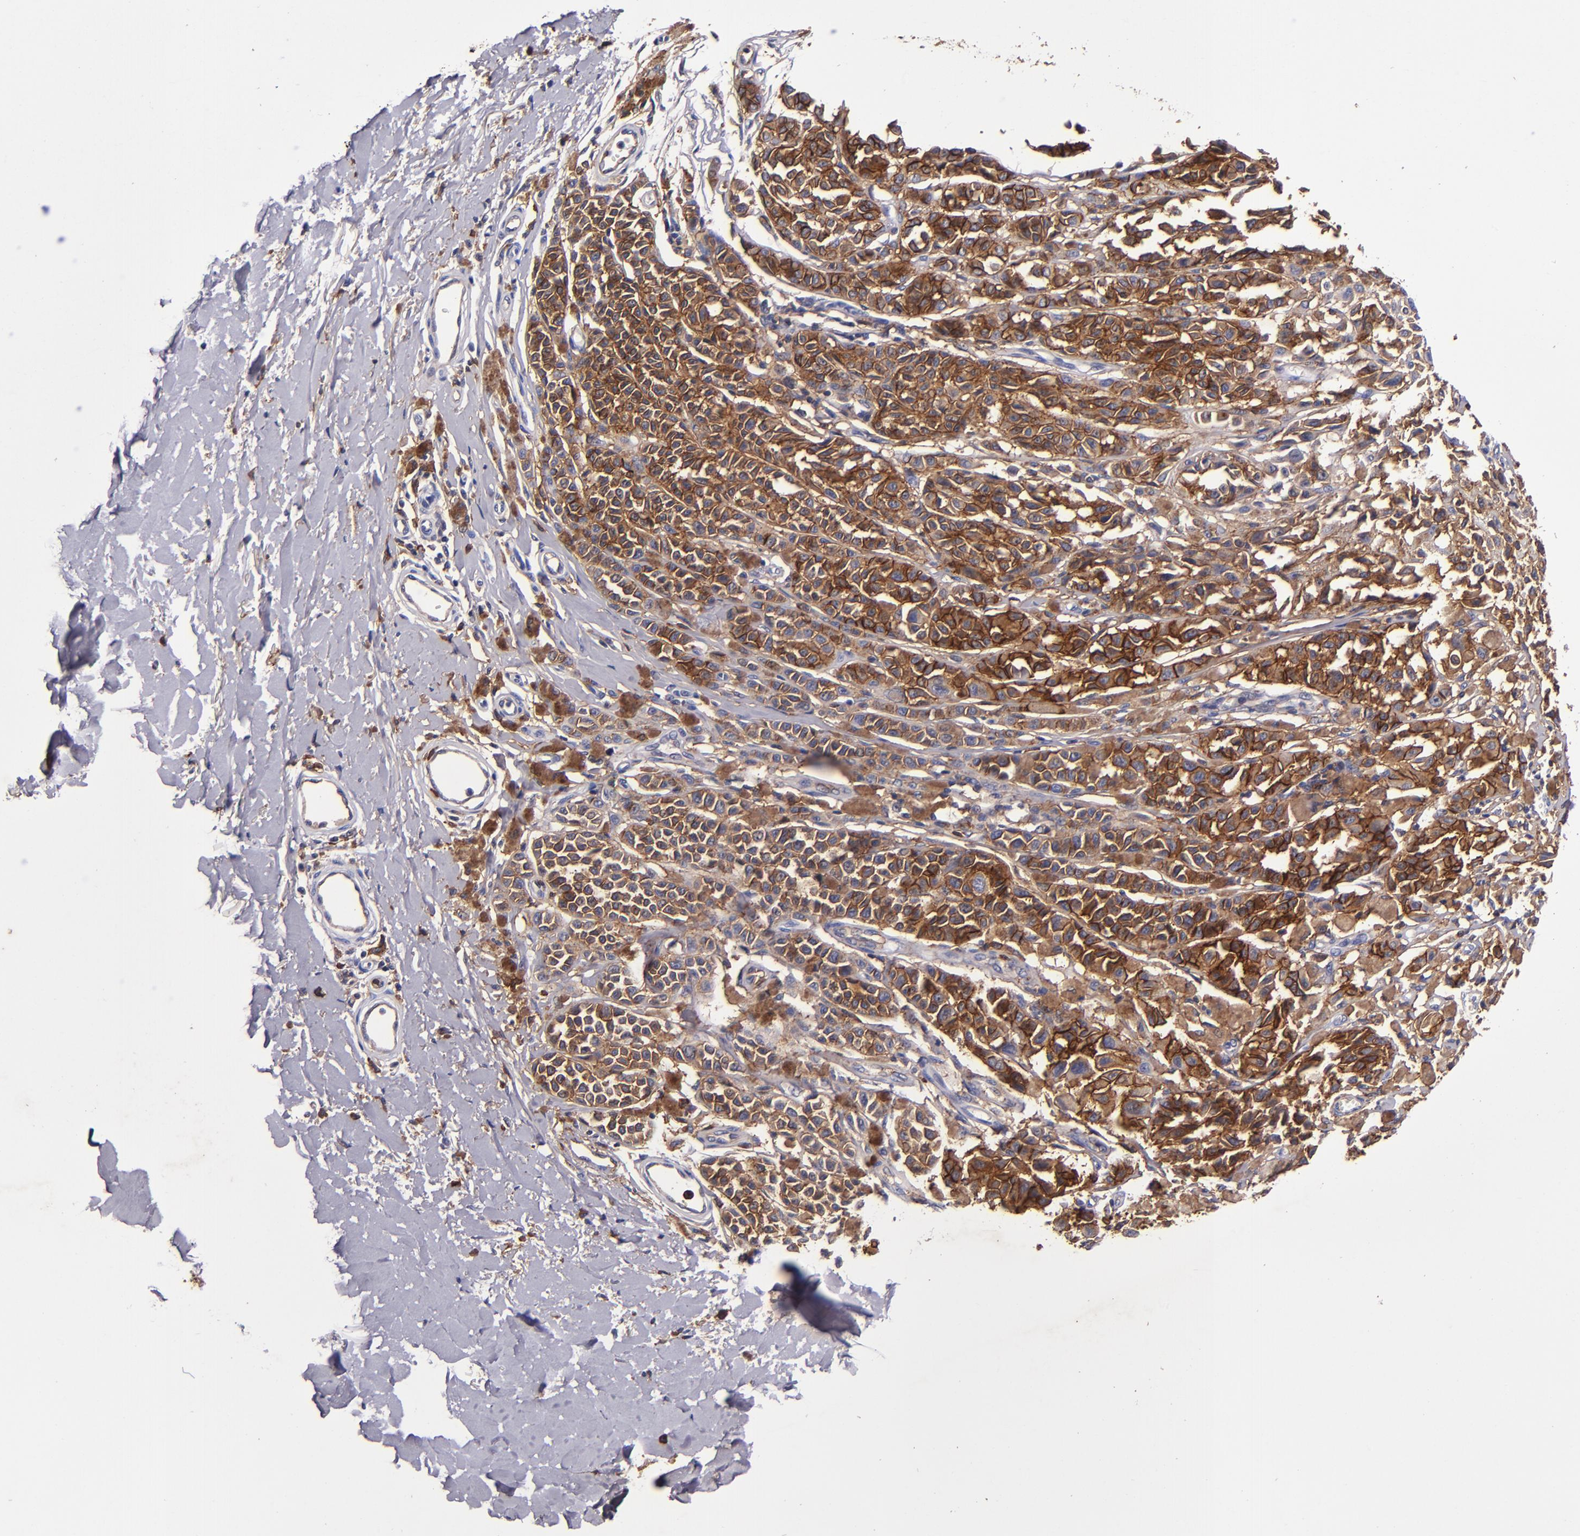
{"staining": {"intensity": "strong", "quantity": ">75%", "location": "cytoplasmic/membranous"}, "tissue": "melanoma", "cell_type": "Tumor cells", "image_type": "cancer", "snomed": [{"axis": "morphology", "description": "Malignant melanoma, NOS"}, {"axis": "topography", "description": "Skin"}], "caption": "Malignant melanoma stained with DAB immunohistochemistry (IHC) reveals high levels of strong cytoplasmic/membranous staining in approximately >75% of tumor cells.", "gene": "SIRPA", "patient": {"sex": "female", "age": 38}}